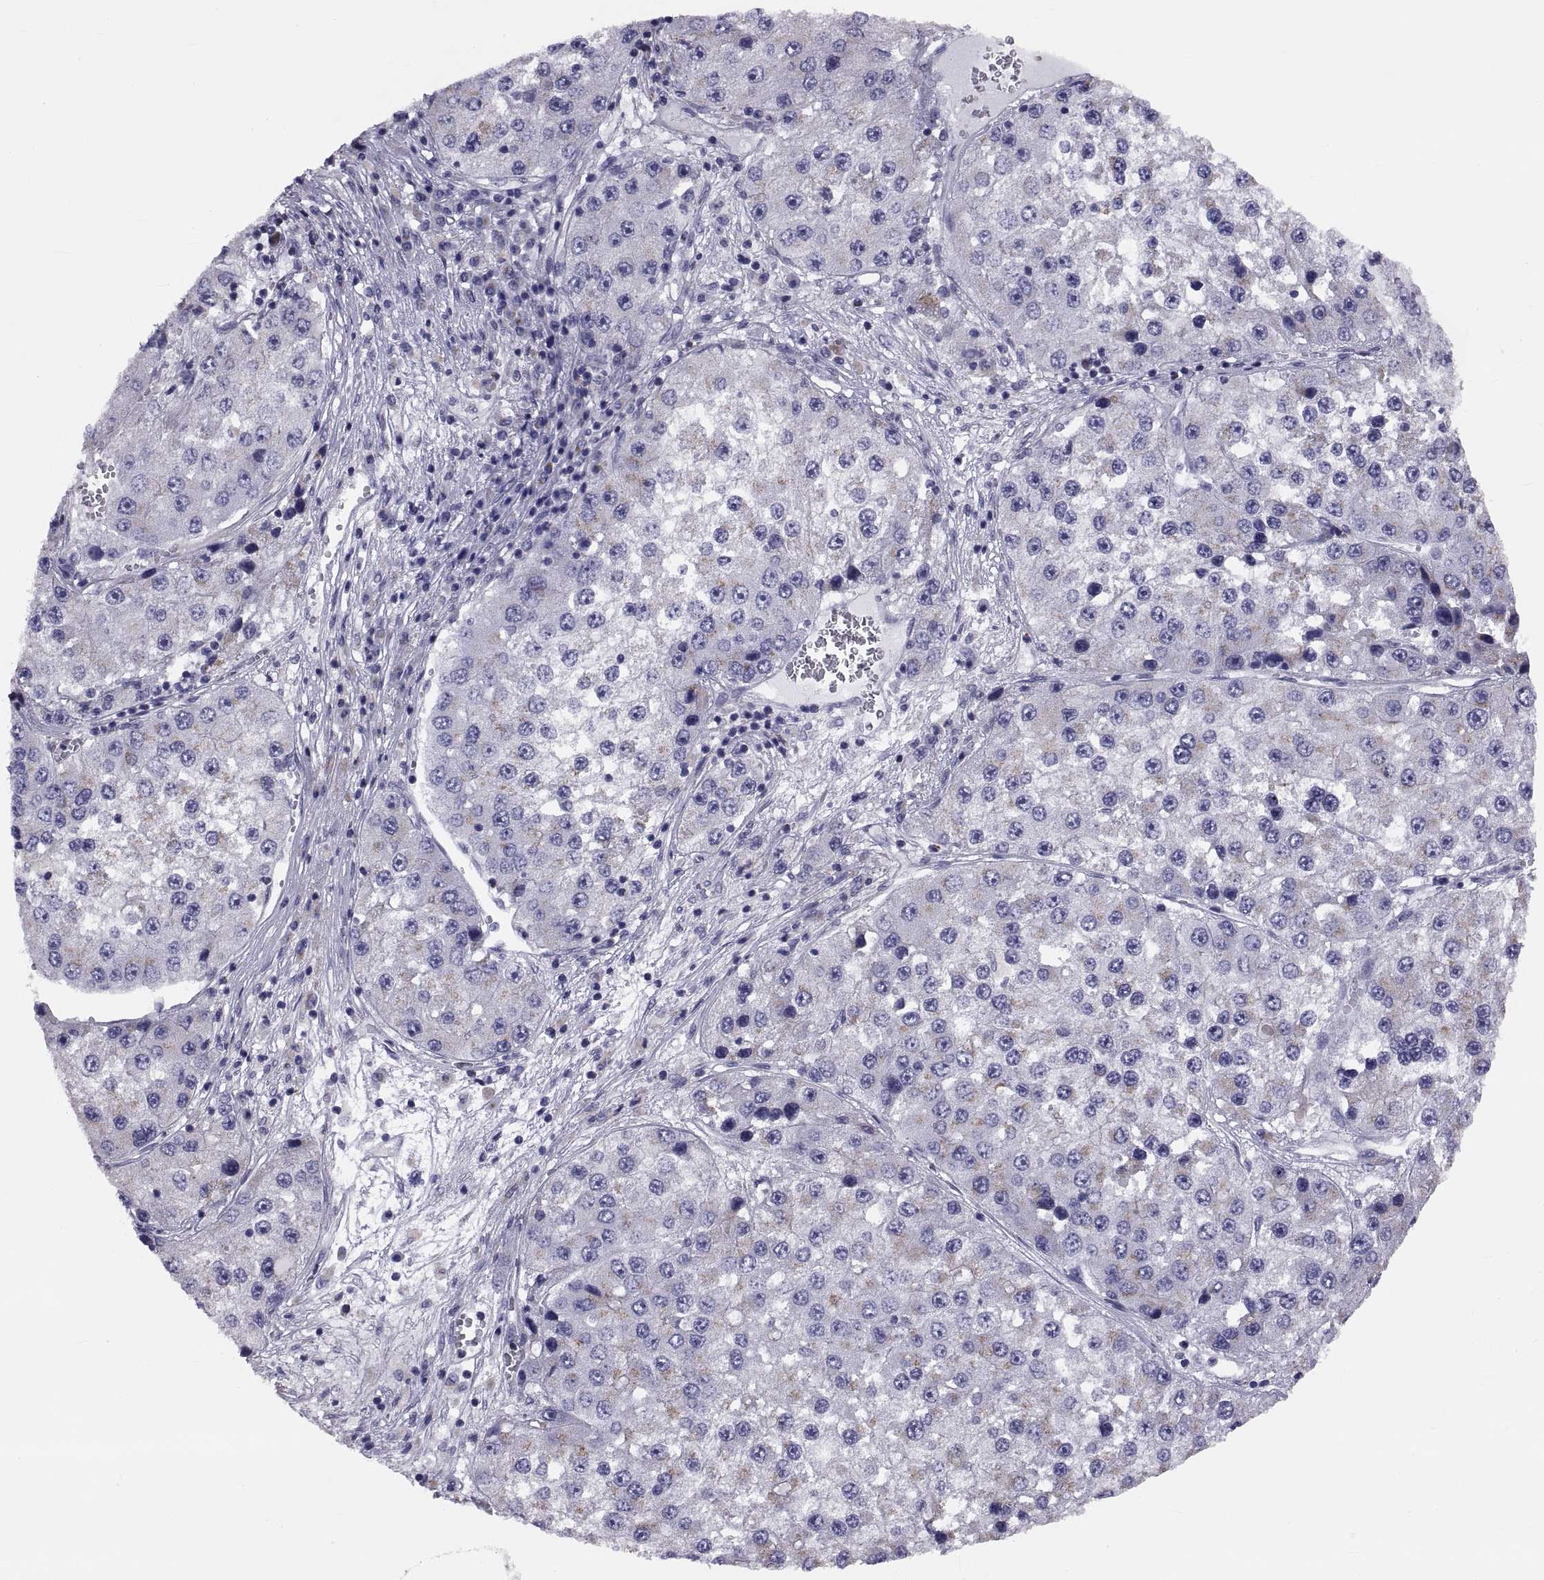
{"staining": {"intensity": "weak", "quantity": "<25%", "location": "cytoplasmic/membranous"}, "tissue": "liver cancer", "cell_type": "Tumor cells", "image_type": "cancer", "snomed": [{"axis": "morphology", "description": "Carcinoma, Hepatocellular, NOS"}, {"axis": "topography", "description": "Liver"}], "caption": "This is a micrograph of immunohistochemistry staining of liver cancer (hepatocellular carcinoma), which shows no staining in tumor cells. Brightfield microscopy of immunohistochemistry (IHC) stained with DAB (3,3'-diaminobenzidine) (brown) and hematoxylin (blue), captured at high magnification.", "gene": "ANO1", "patient": {"sex": "female", "age": 73}}